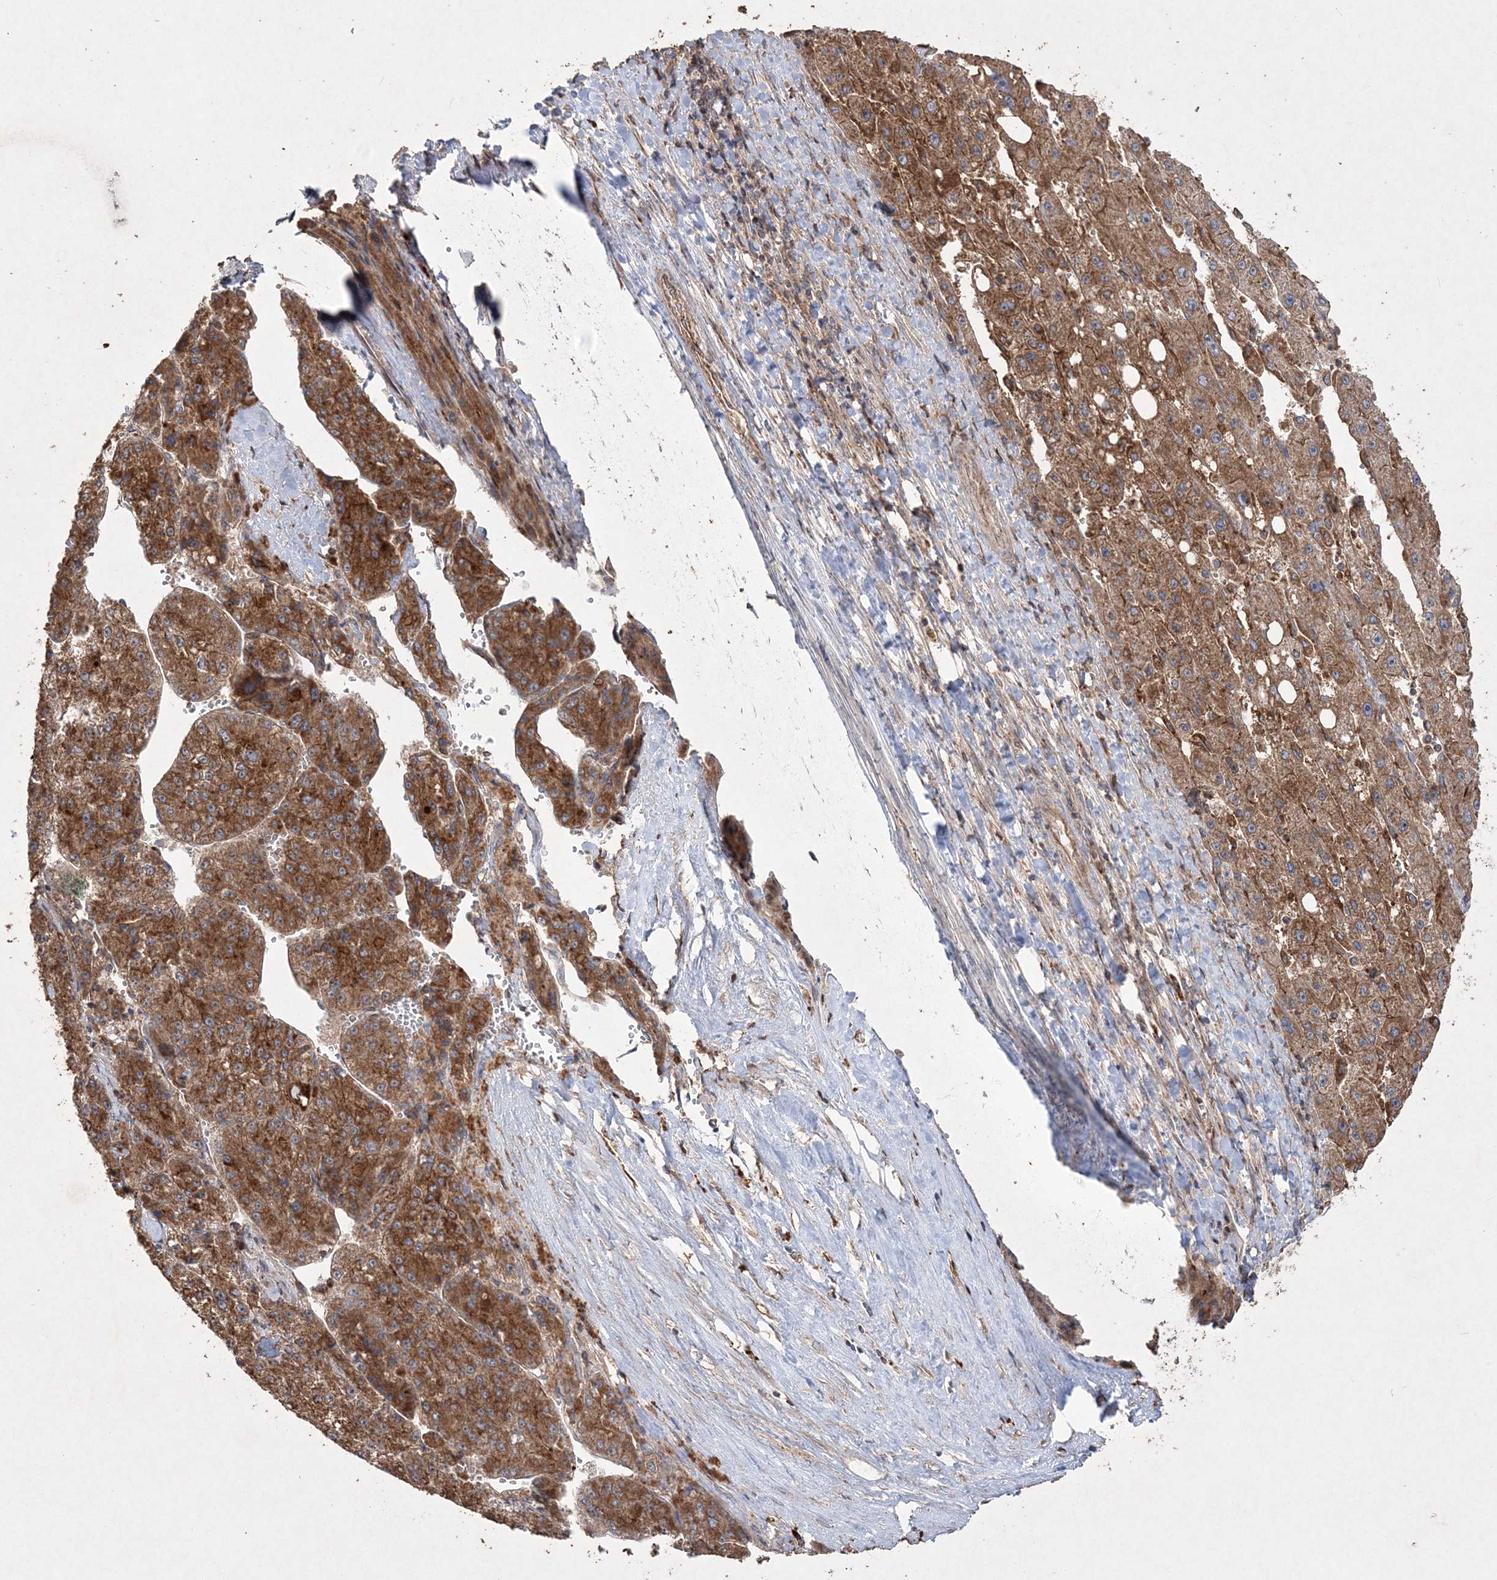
{"staining": {"intensity": "strong", "quantity": ">75%", "location": "cytoplasmic/membranous"}, "tissue": "liver cancer", "cell_type": "Tumor cells", "image_type": "cancer", "snomed": [{"axis": "morphology", "description": "Carcinoma, Hepatocellular, NOS"}, {"axis": "topography", "description": "Liver"}], "caption": "Tumor cells show high levels of strong cytoplasmic/membranous staining in approximately >75% of cells in liver cancer (hepatocellular carcinoma).", "gene": "TTC7A", "patient": {"sex": "female", "age": 73}}